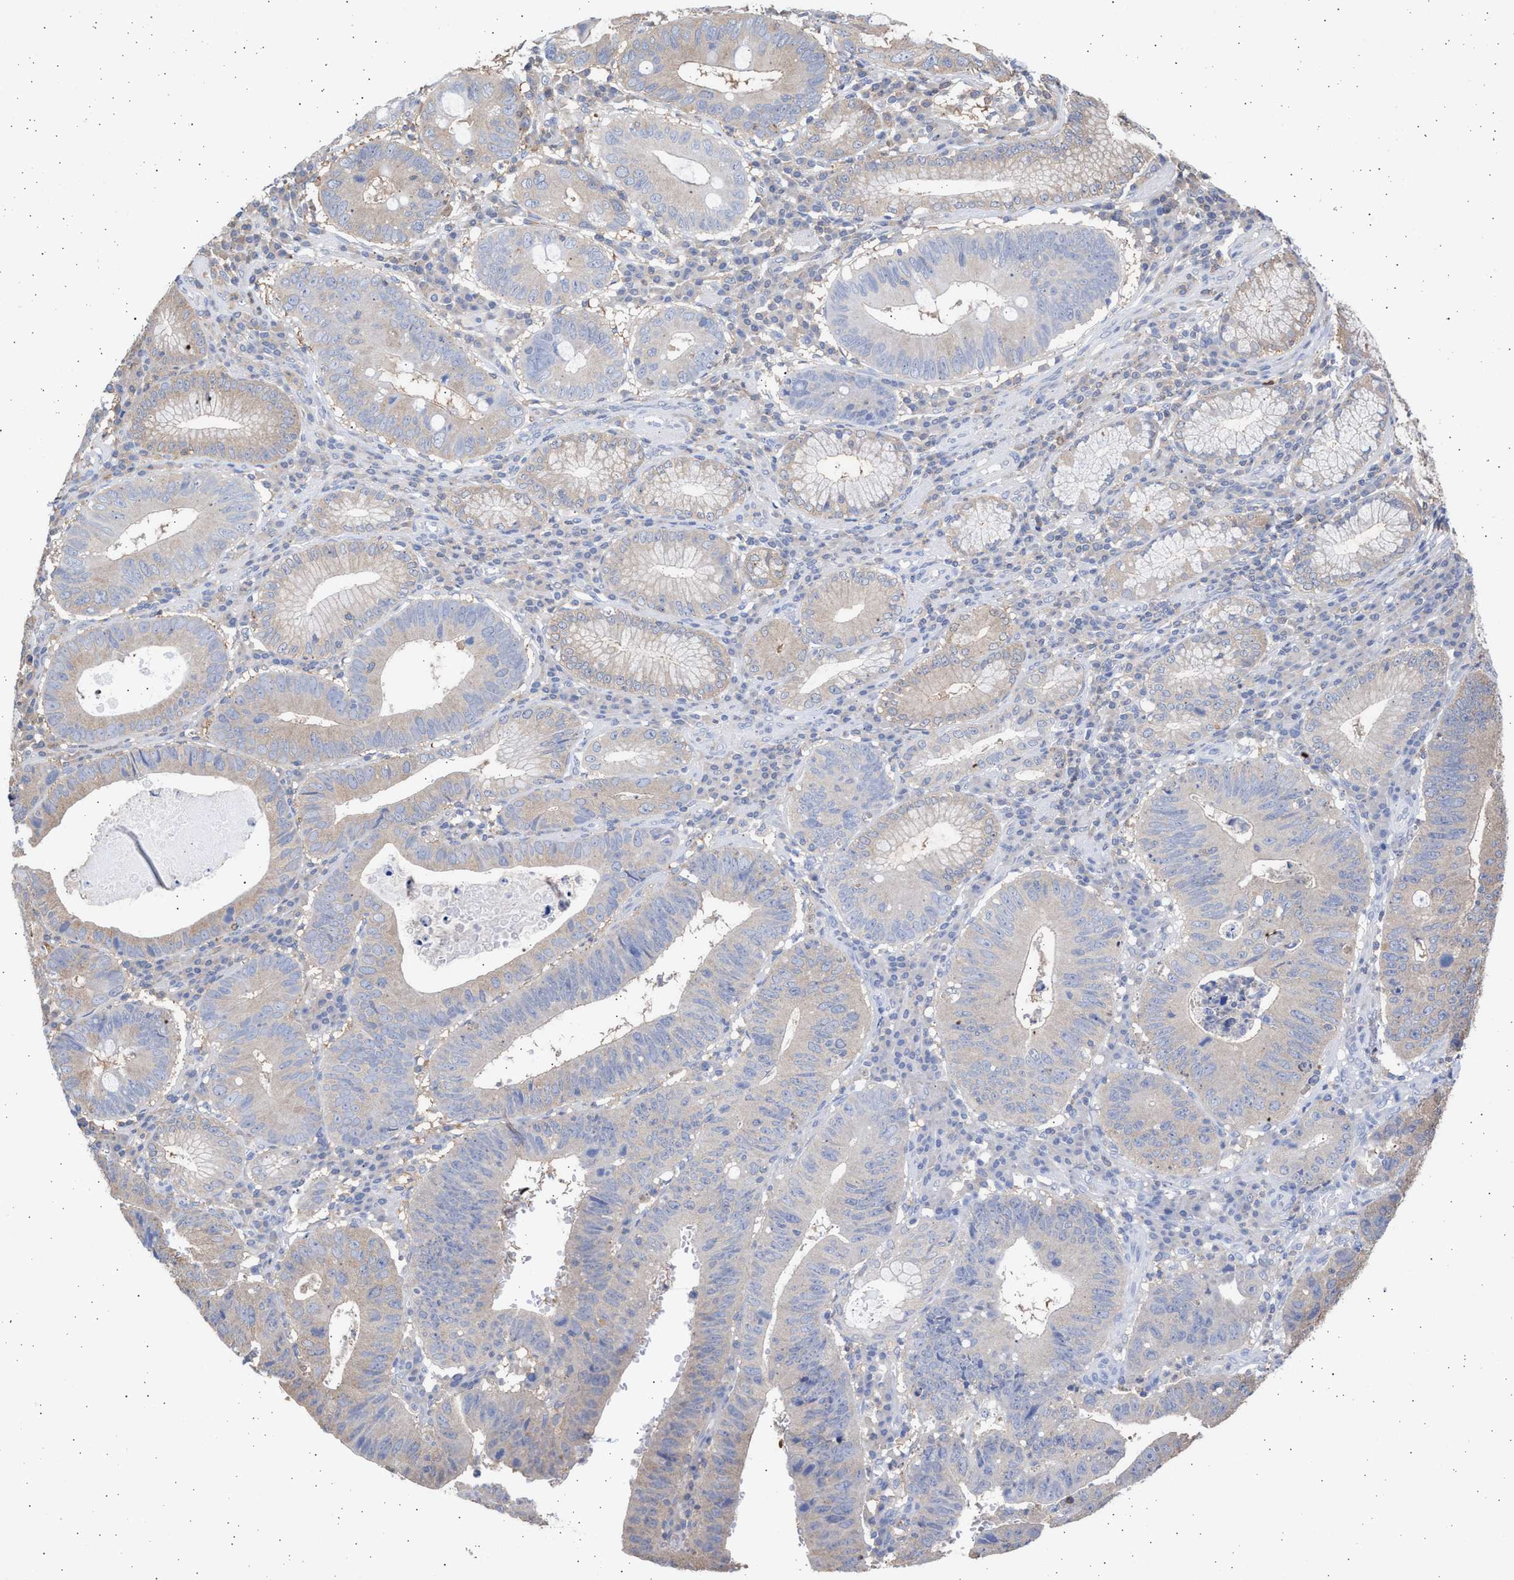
{"staining": {"intensity": "weak", "quantity": "<25%", "location": "cytoplasmic/membranous"}, "tissue": "stomach cancer", "cell_type": "Tumor cells", "image_type": "cancer", "snomed": [{"axis": "morphology", "description": "Adenocarcinoma, NOS"}, {"axis": "topography", "description": "Stomach"}], "caption": "Tumor cells show no significant positivity in stomach cancer (adenocarcinoma).", "gene": "ALDOC", "patient": {"sex": "male", "age": 59}}